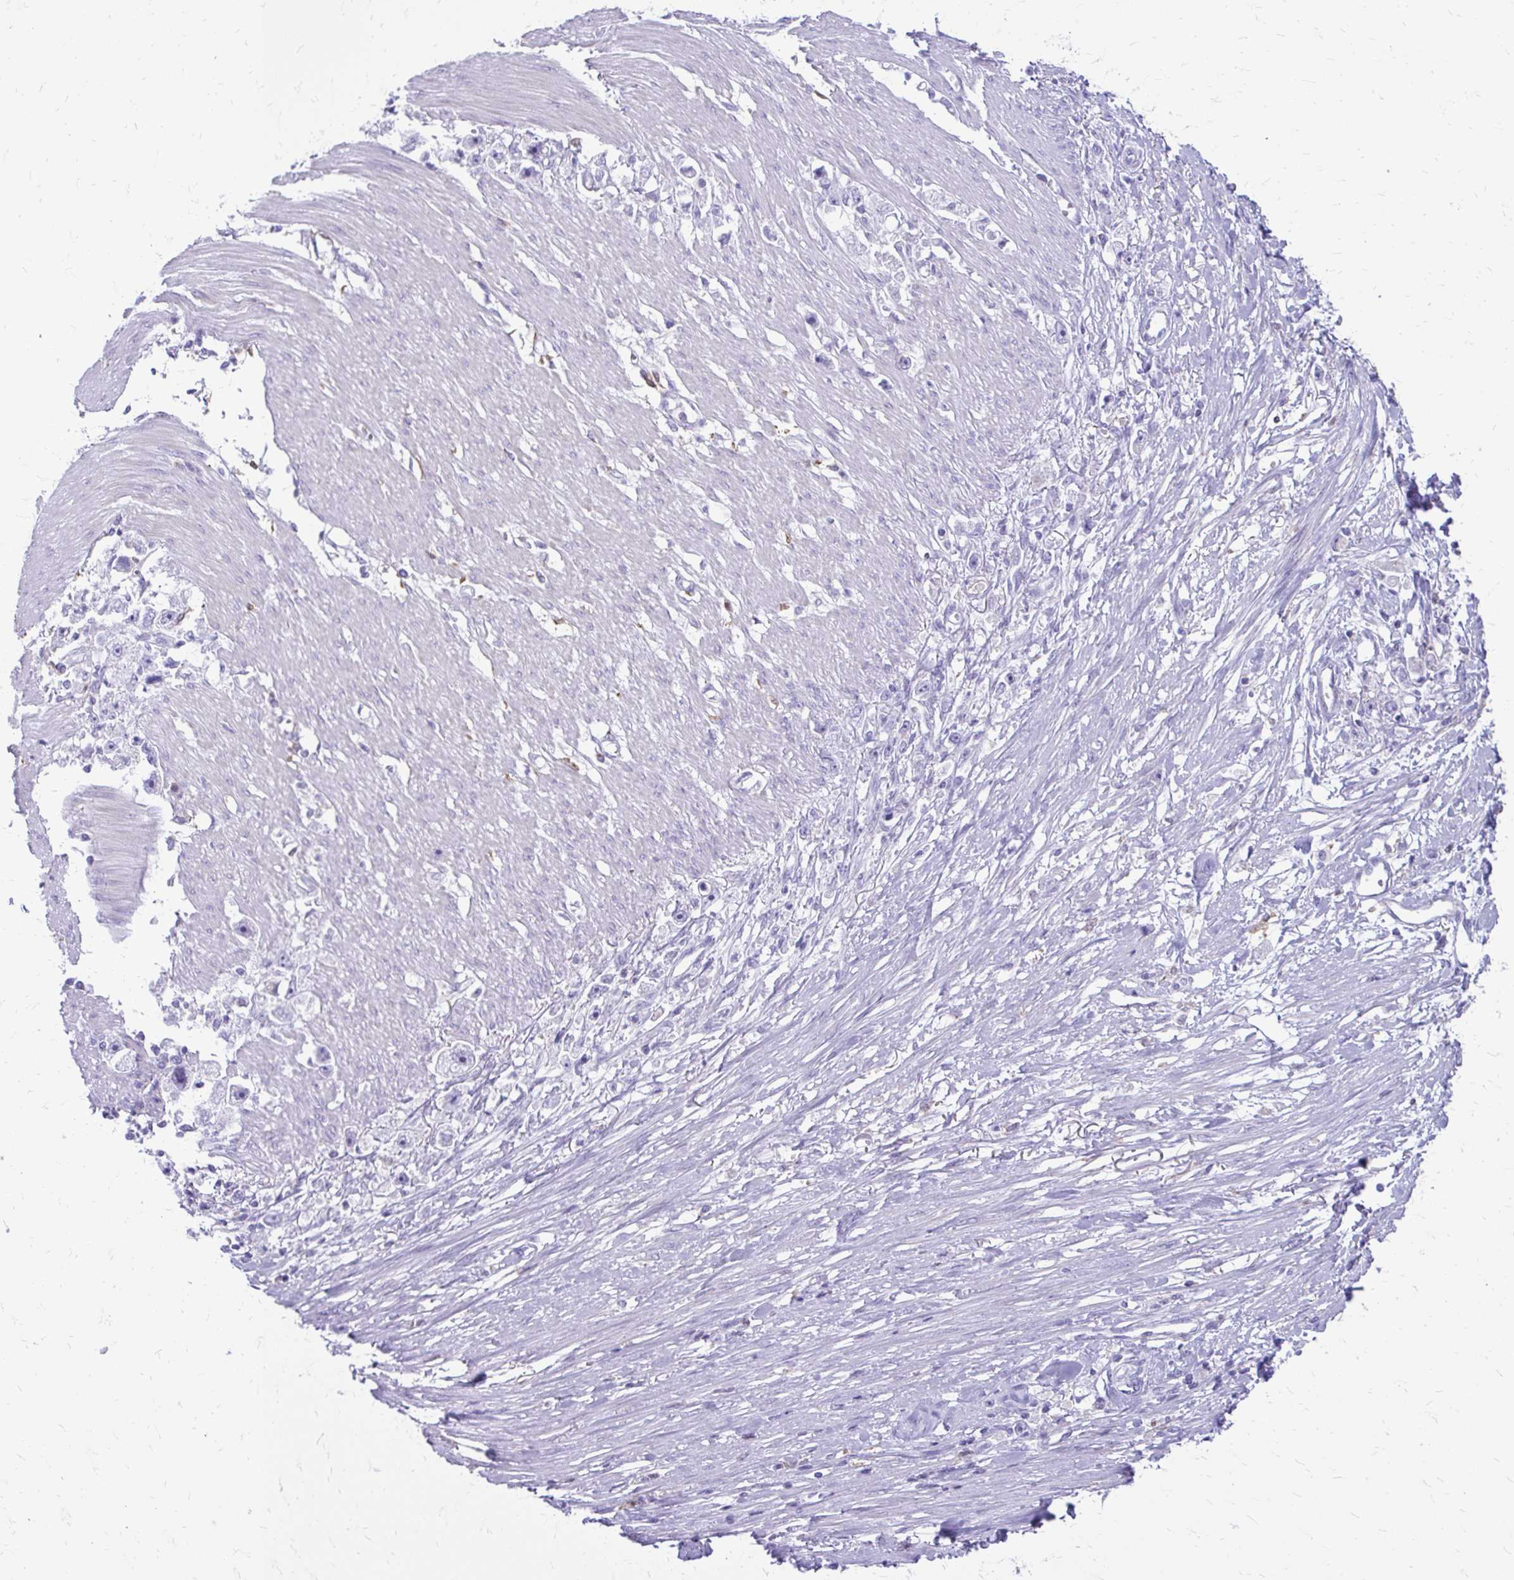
{"staining": {"intensity": "negative", "quantity": "none", "location": "none"}, "tissue": "stomach cancer", "cell_type": "Tumor cells", "image_type": "cancer", "snomed": [{"axis": "morphology", "description": "Adenocarcinoma, NOS"}, {"axis": "topography", "description": "Stomach"}], "caption": "Adenocarcinoma (stomach) was stained to show a protein in brown. There is no significant staining in tumor cells.", "gene": "SIGLEC11", "patient": {"sex": "female", "age": 59}}